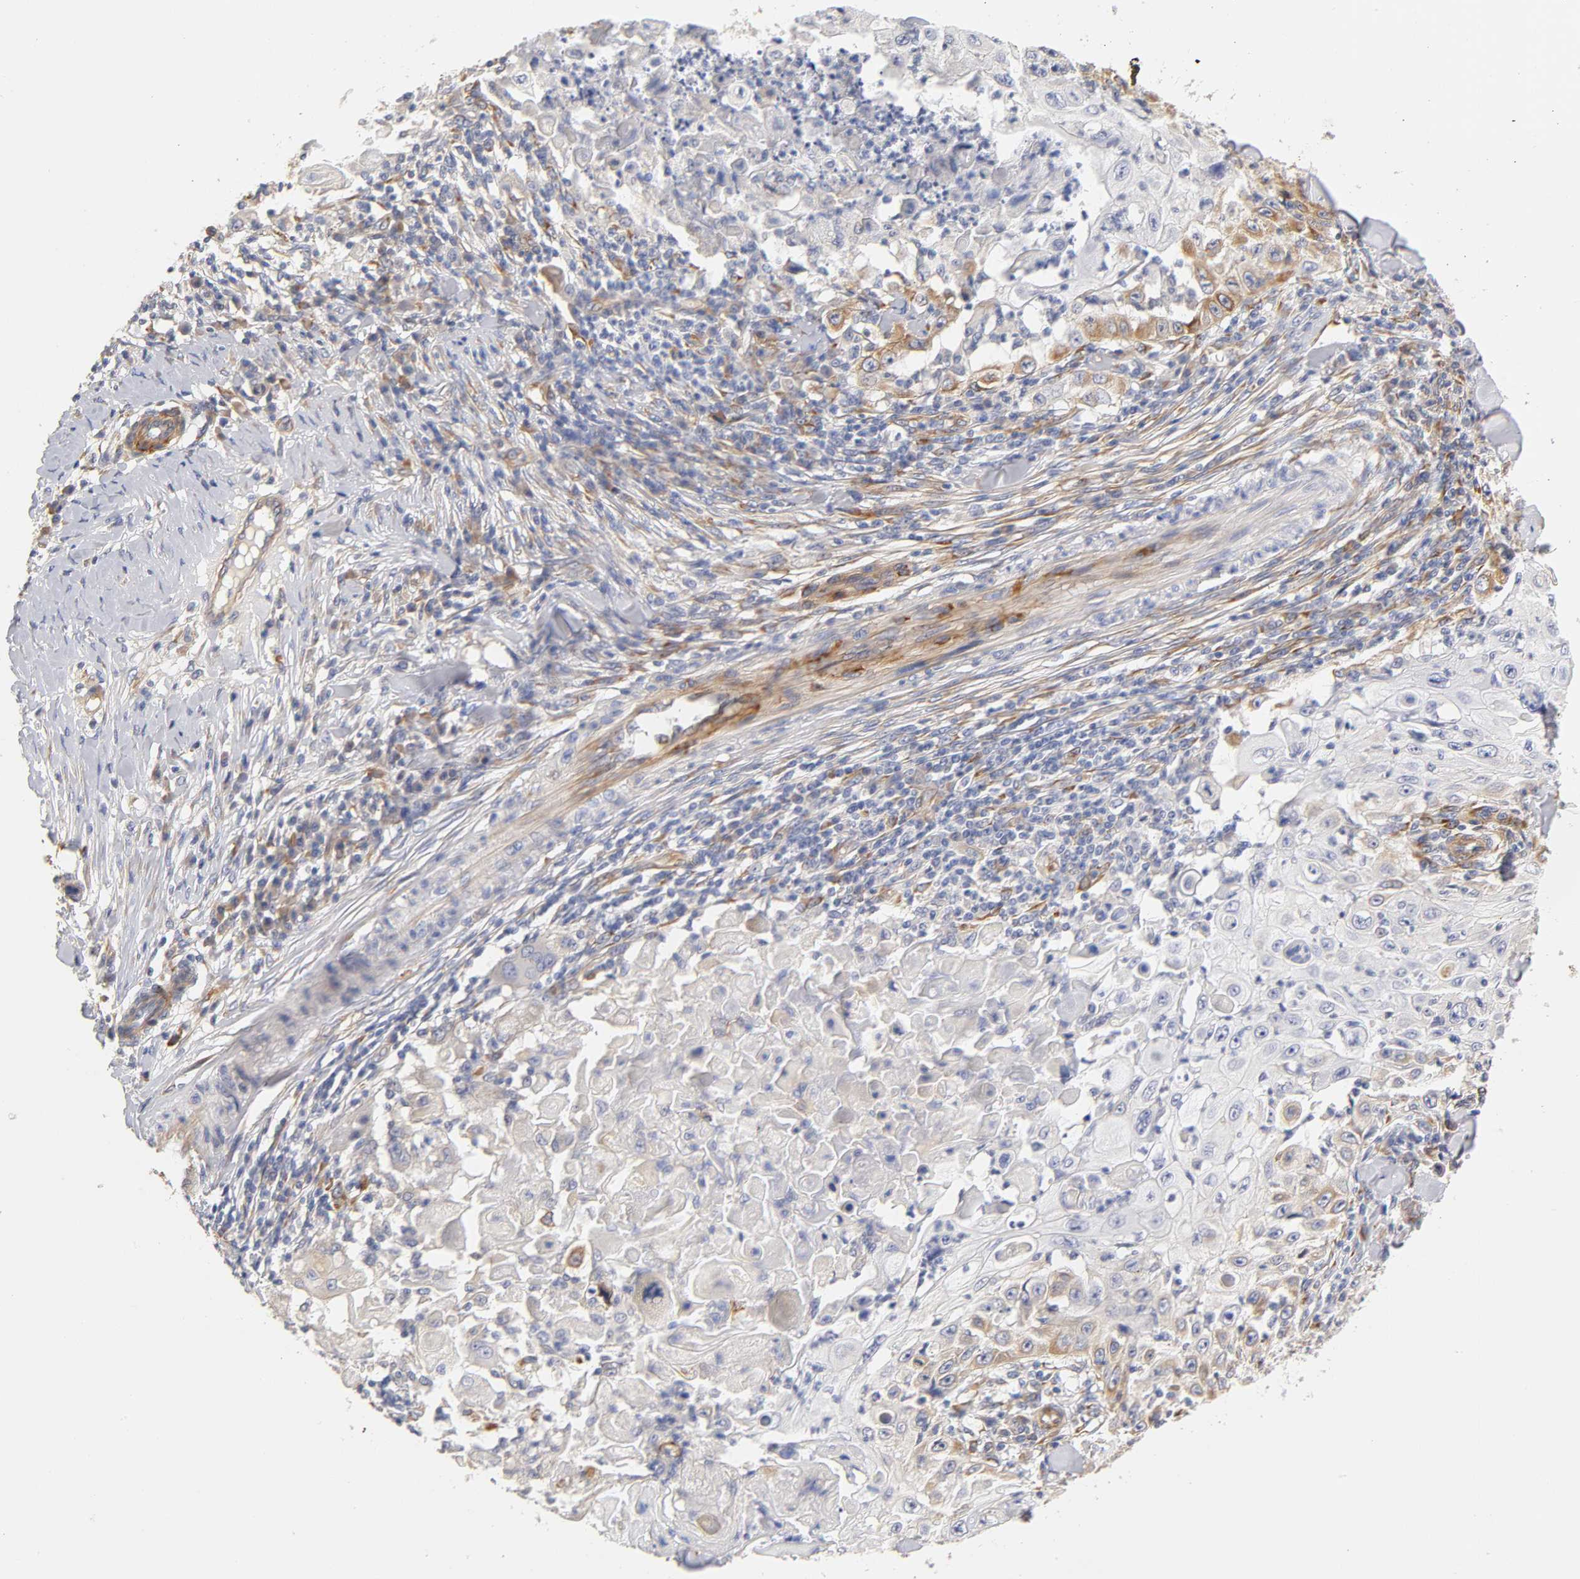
{"staining": {"intensity": "moderate", "quantity": "<25%", "location": "cytoplasmic/membranous"}, "tissue": "skin cancer", "cell_type": "Tumor cells", "image_type": "cancer", "snomed": [{"axis": "morphology", "description": "Squamous cell carcinoma, NOS"}, {"axis": "topography", "description": "Skin"}], "caption": "About <25% of tumor cells in human squamous cell carcinoma (skin) demonstrate moderate cytoplasmic/membranous protein staining as visualized by brown immunohistochemical staining.", "gene": "LAMB1", "patient": {"sex": "male", "age": 86}}